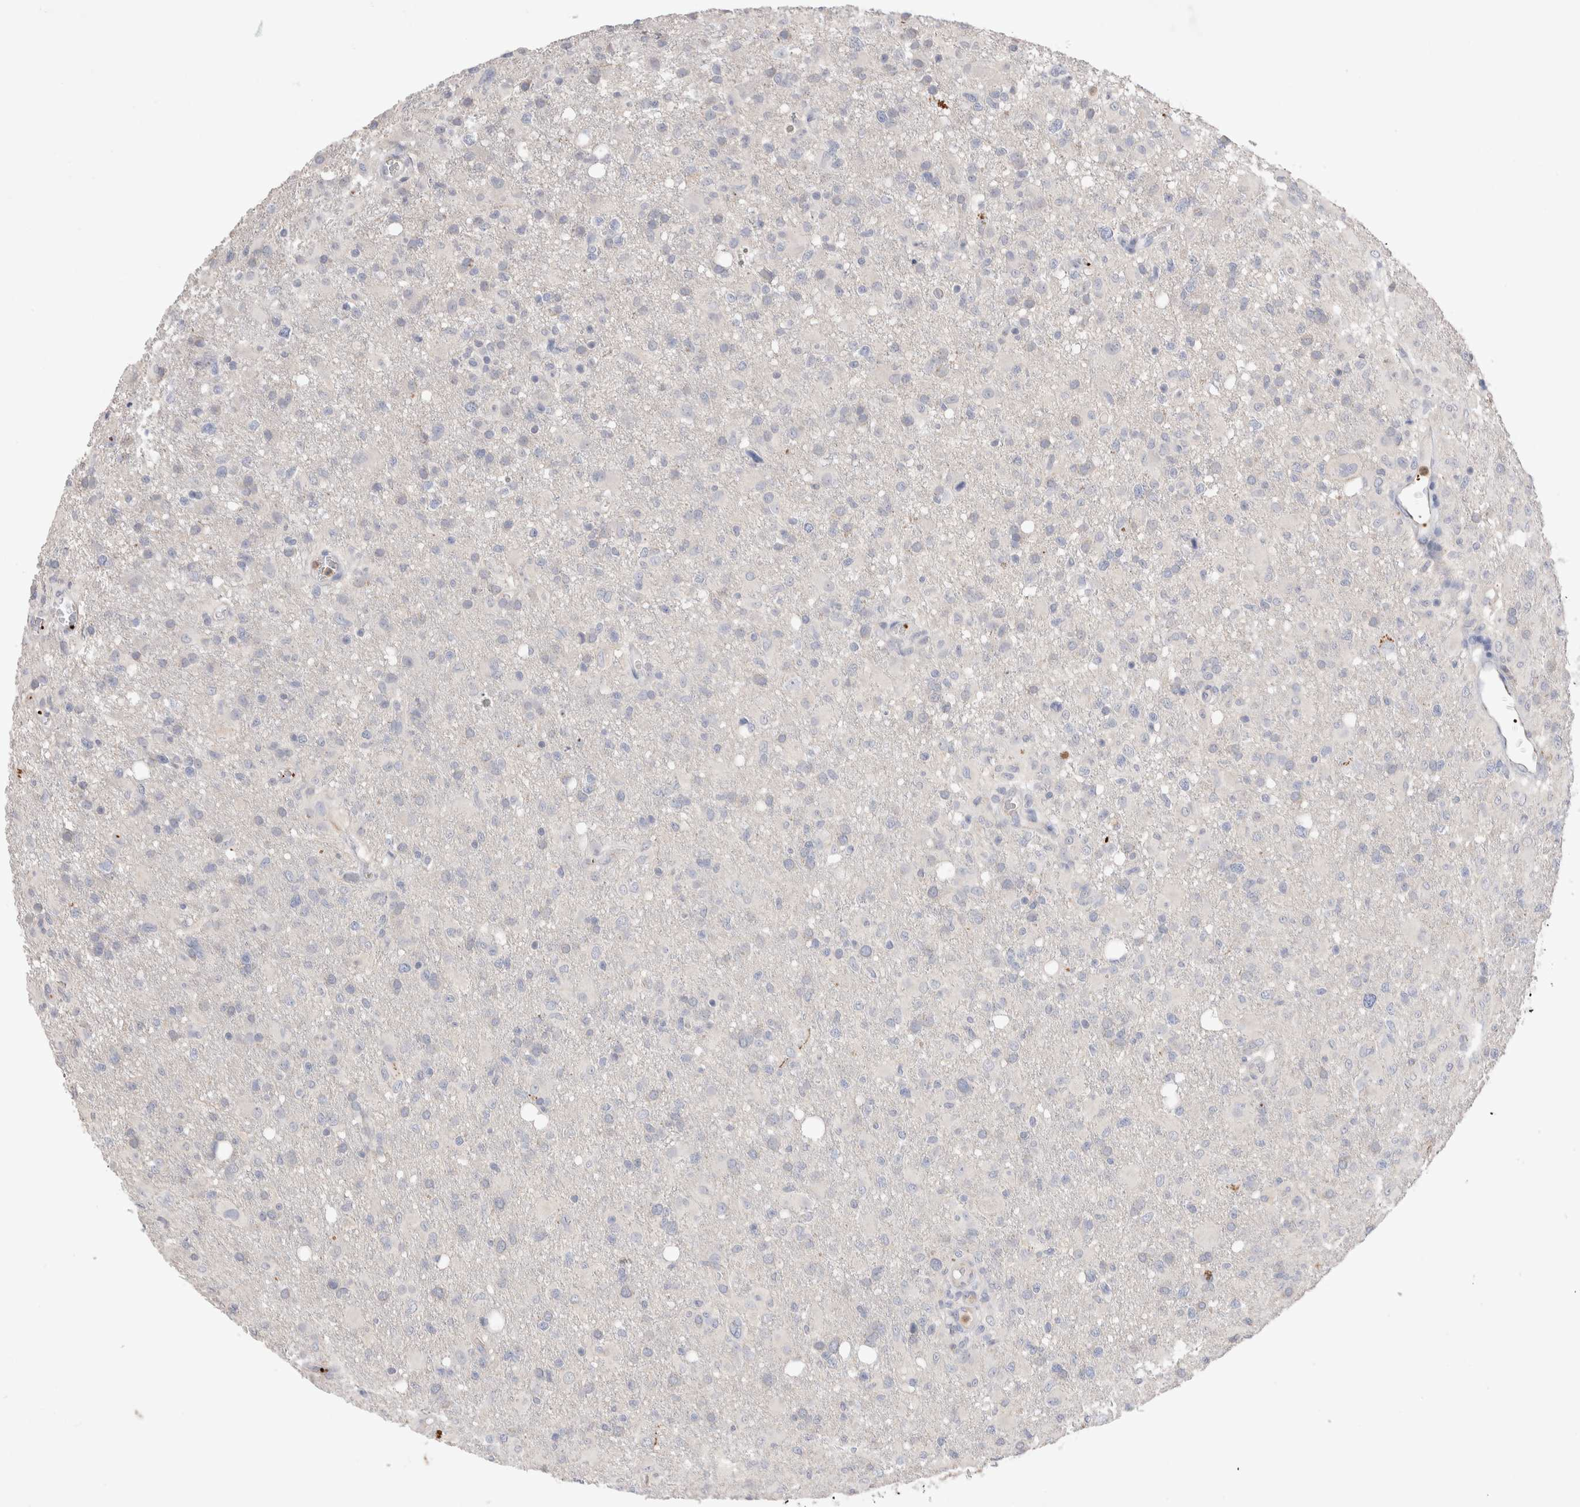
{"staining": {"intensity": "negative", "quantity": "none", "location": "none"}, "tissue": "glioma", "cell_type": "Tumor cells", "image_type": "cancer", "snomed": [{"axis": "morphology", "description": "Glioma, malignant, High grade"}, {"axis": "topography", "description": "Brain"}], "caption": "There is no significant positivity in tumor cells of malignant high-grade glioma. Brightfield microscopy of IHC stained with DAB (3,3'-diaminobenzidine) (brown) and hematoxylin (blue), captured at high magnification.", "gene": "FFAR2", "patient": {"sex": "female", "age": 57}}